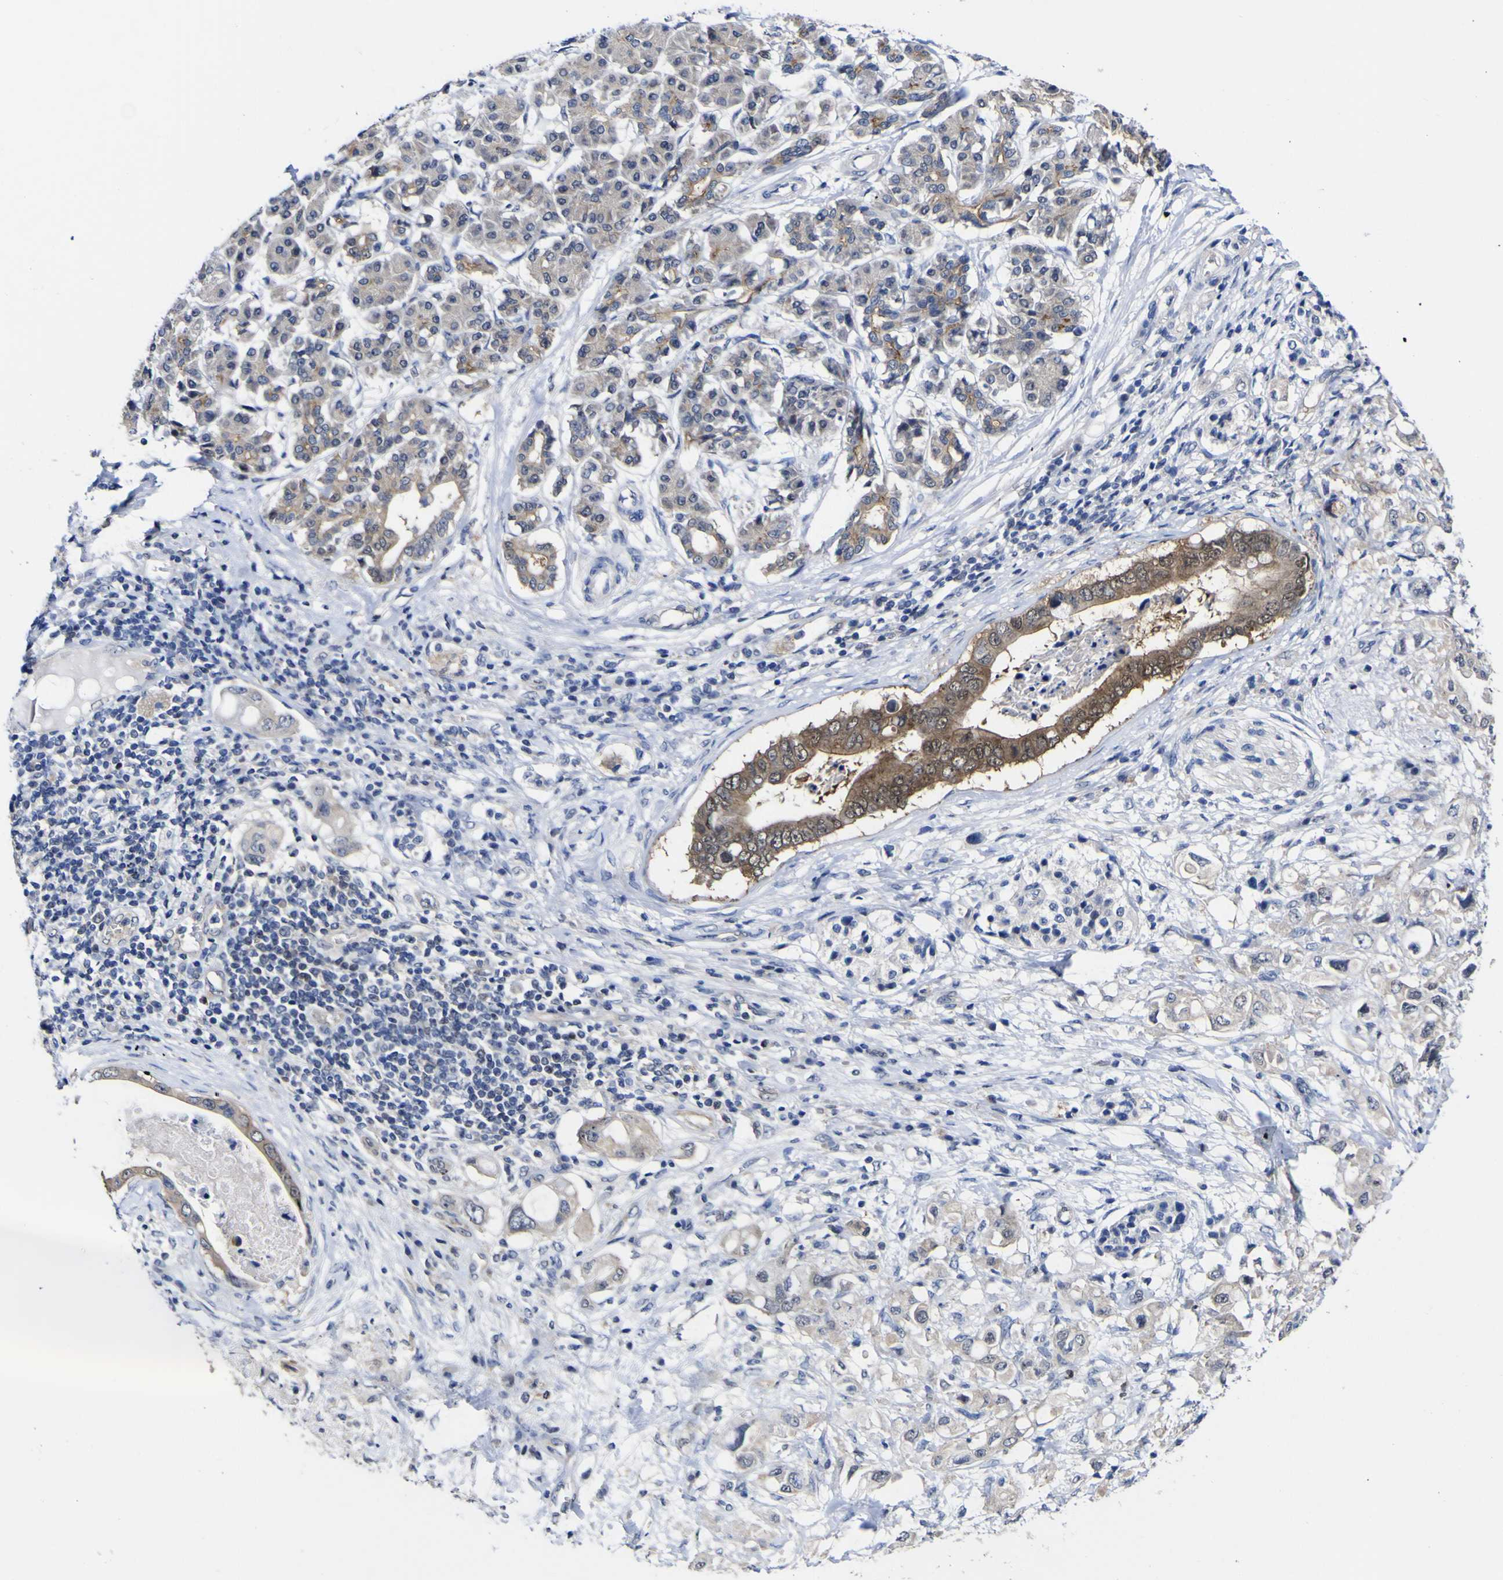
{"staining": {"intensity": "moderate", "quantity": "<25%", "location": "cytoplasmic/membranous"}, "tissue": "pancreatic cancer", "cell_type": "Tumor cells", "image_type": "cancer", "snomed": [{"axis": "morphology", "description": "Adenocarcinoma, NOS"}, {"axis": "topography", "description": "Pancreas"}], "caption": "Immunohistochemistry (DAB (3,3'-diaminobenzidine)) staining of pancreatic cancer displays moderate cytoplasmic/membranous protein staining in approximately <25% of tumor cells. Immunohistochemistry stains the protein of interest in brown and the nuclei are stained blue.", "gene": "CASP6", "patient": {"sex": "female", "age": 56}}